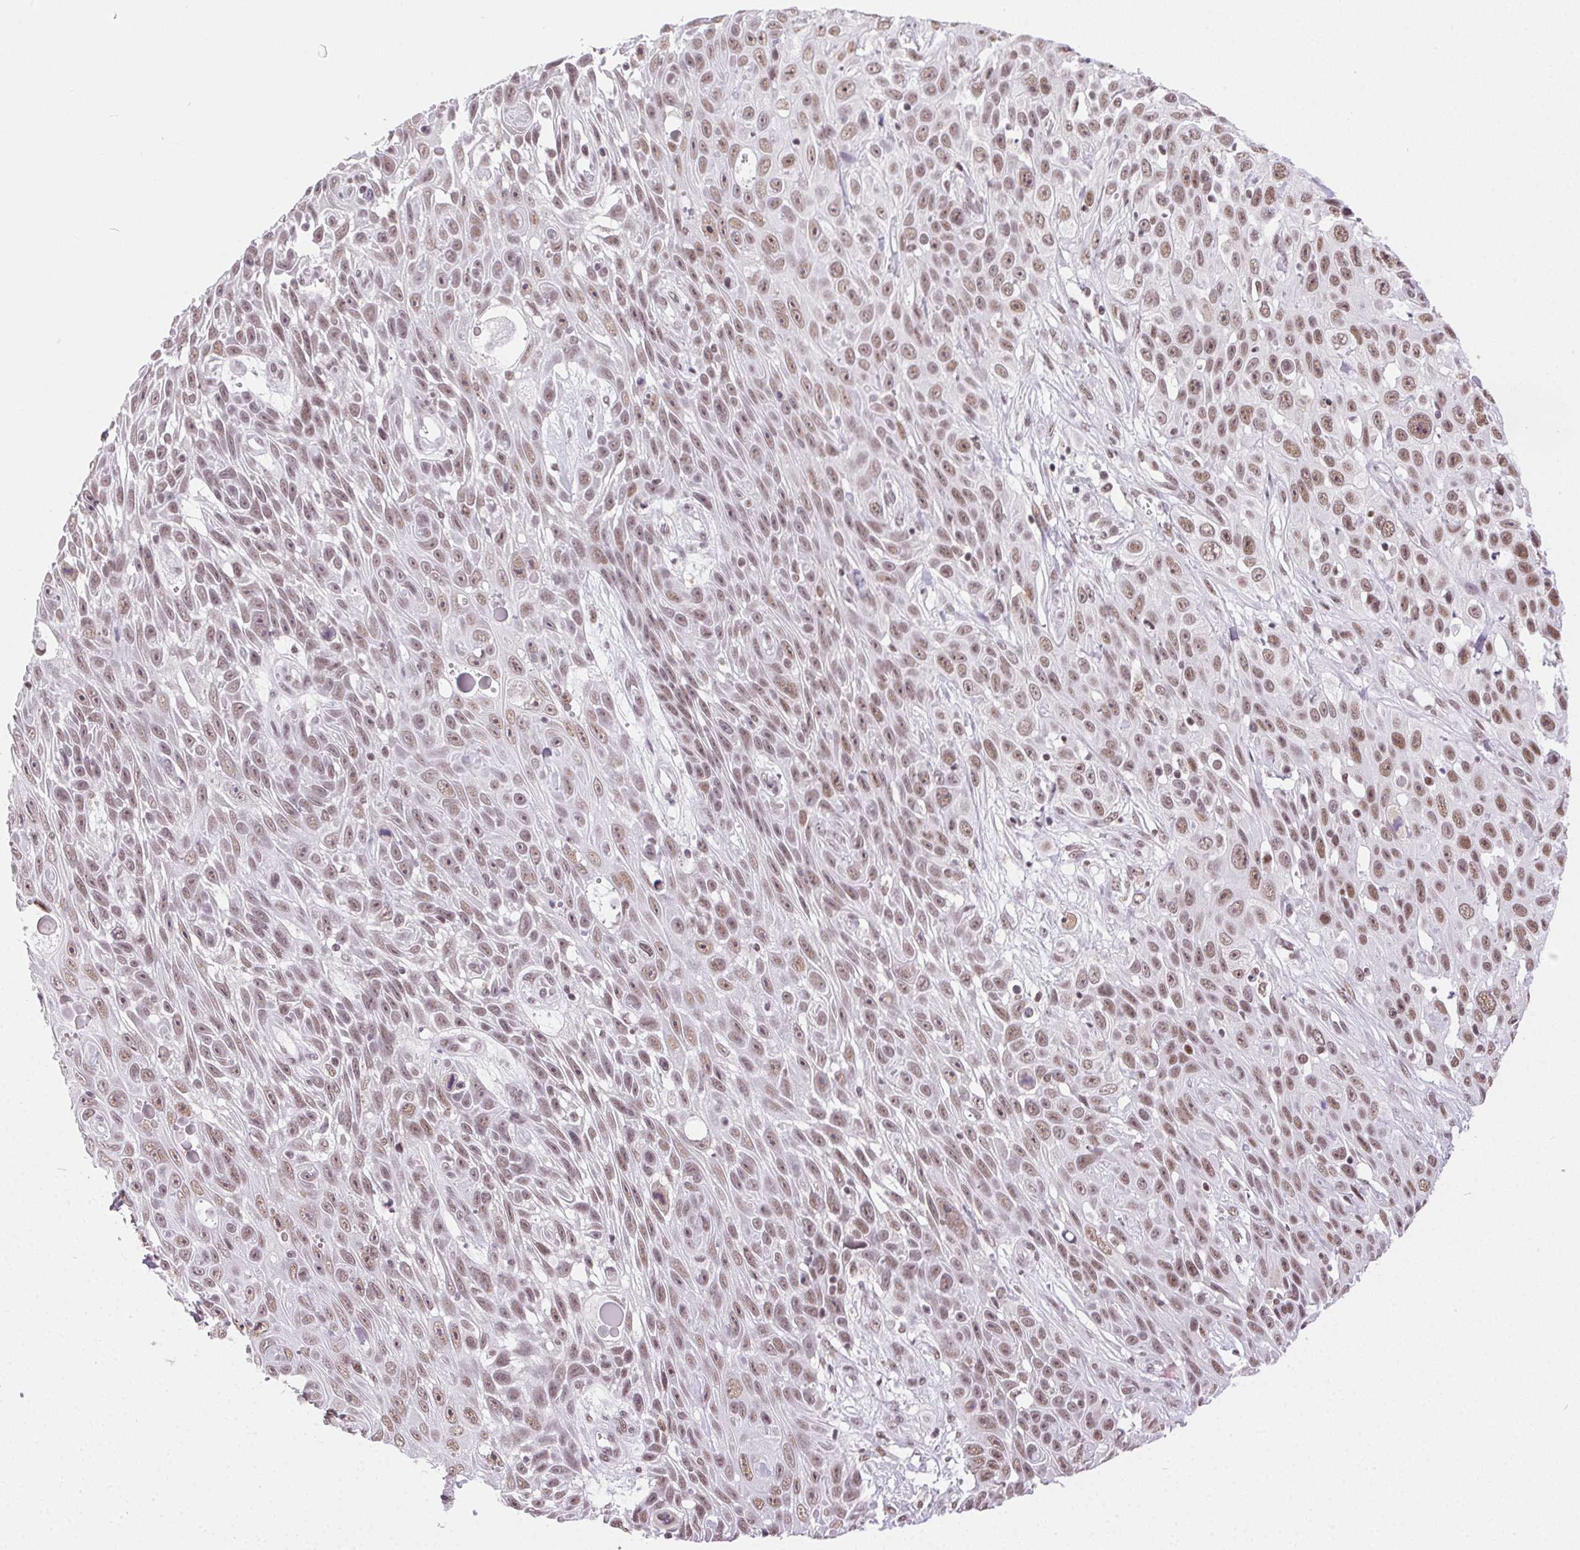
{"staining": {"intensity": "moderate", "quantity": ">75%", "location": "nuclear"}, "tissue": "skin cancer", "cell_type": "Tumor cells", "image_type": "cancer", "snomed": [{"axis": "morphology", "description": "Squamous cell carcinoma, NOS"}, {"axis": "topography", "description": "Skin"}], "caption": "IHC histopathology image of neoplastic tissue: squamous cell carcinoma (skin) stained using immunohistochemistry (IHC) displays medium levels of moderate protein expression localized specifically in the nuclear of tumor cells, appearing as a nuclear brown color.", "gene": "TRA2B", "patient": {"sex": "male", "age": 82}}